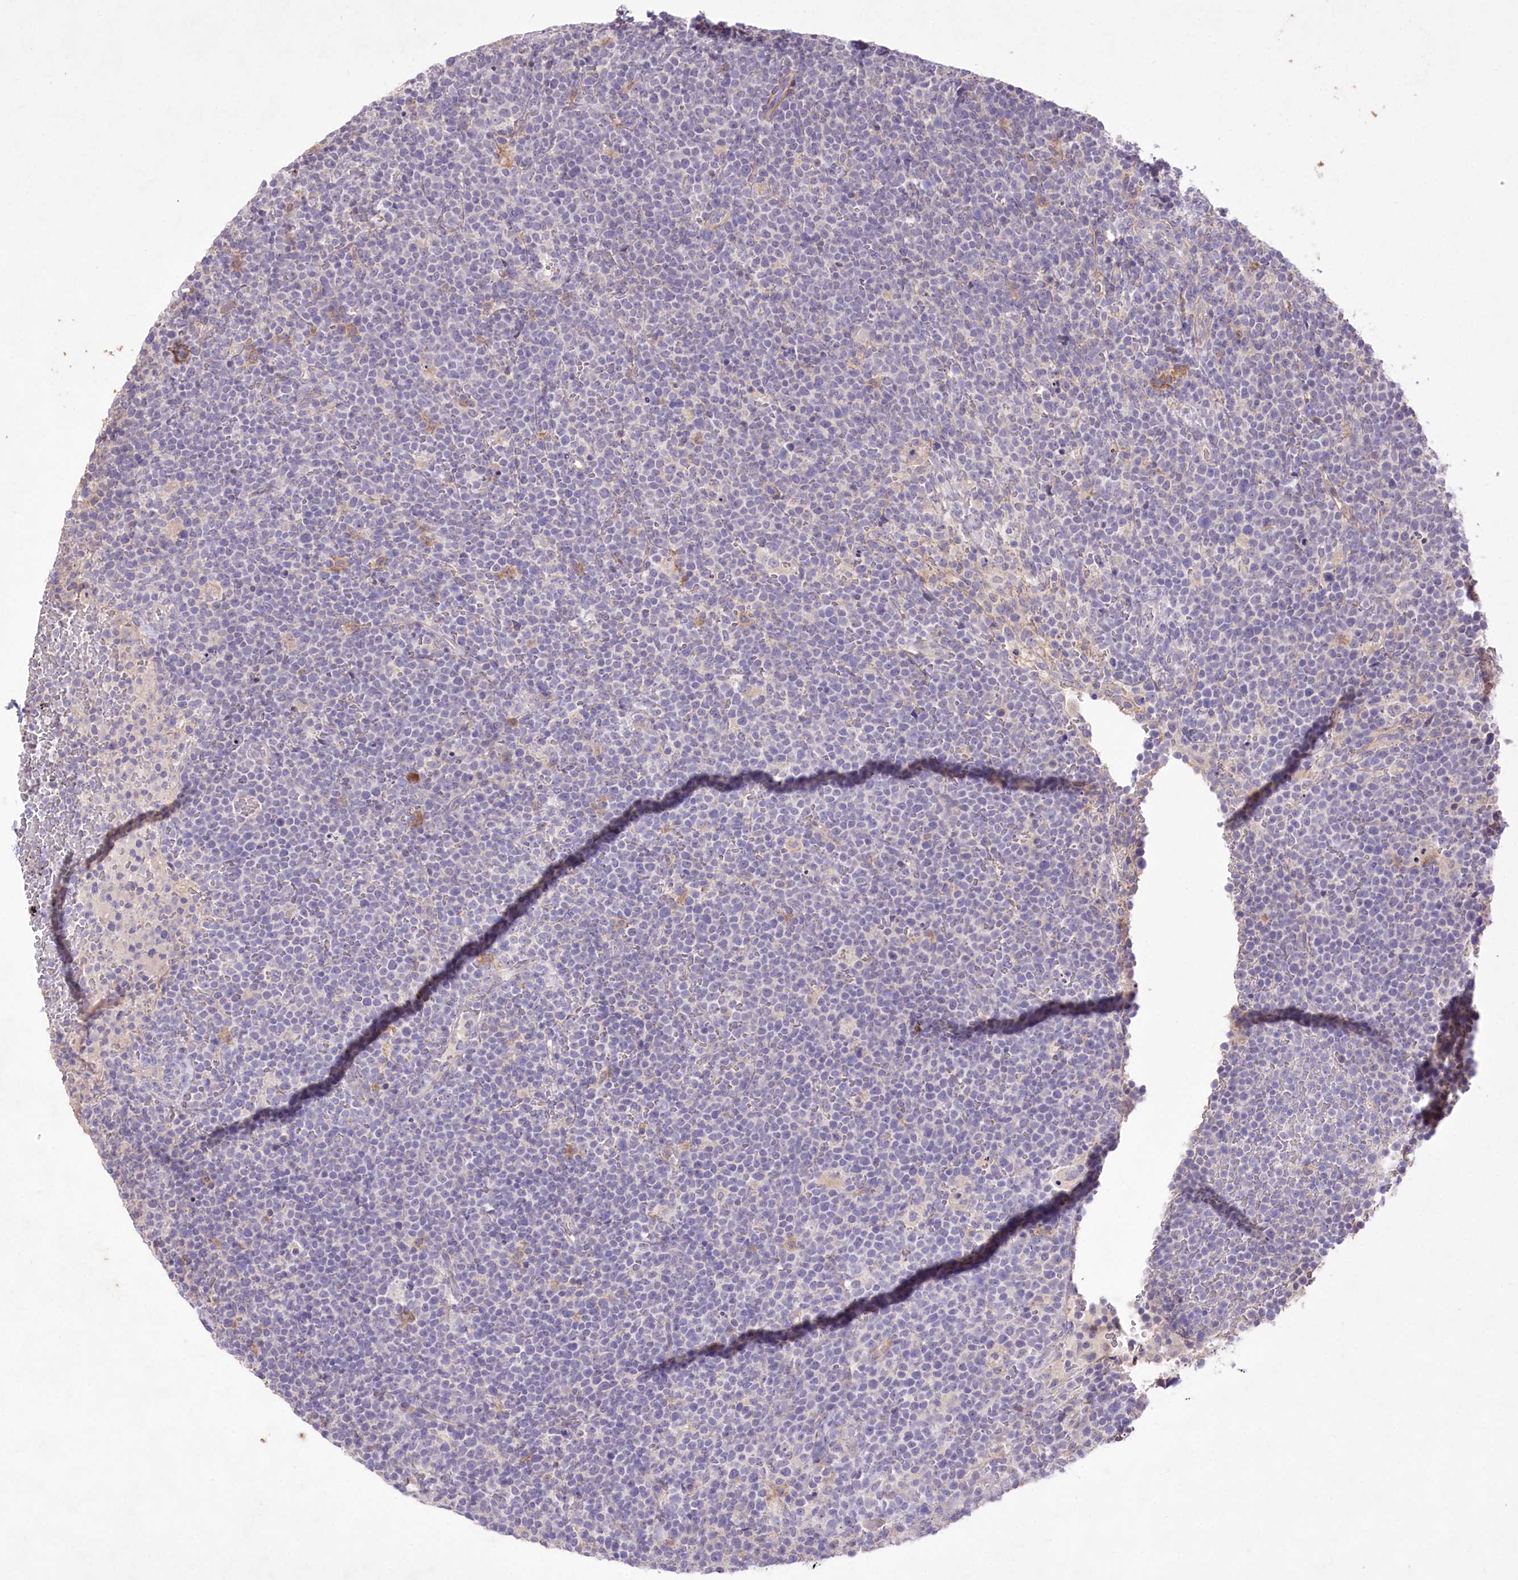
{"staining": {"intensity": "negative", "quantity": "none", "location": "none"}, "tissue": "lymphoma", "cell_type": "Tumor cells", "image_type": "cancer", "snomed": [{"axis": "morphology", "description": "Malignant lymphoma, non-Hodgkin's type, High grade"}, {"axis": "topography", "description": "Lymph node"}], "caption": "Tumor cells show no significant protein expression in high-grade malignant lymphoma, non-Hodgkin's type. (Stains: DAB (3,3'-diaminobenzidine) IHC with hematoxylin counter stain, Microscopy: brightfield microscopy at high magnification).", "gene": "ENPP1", "patient": {"sex": "male", "age": 61}}